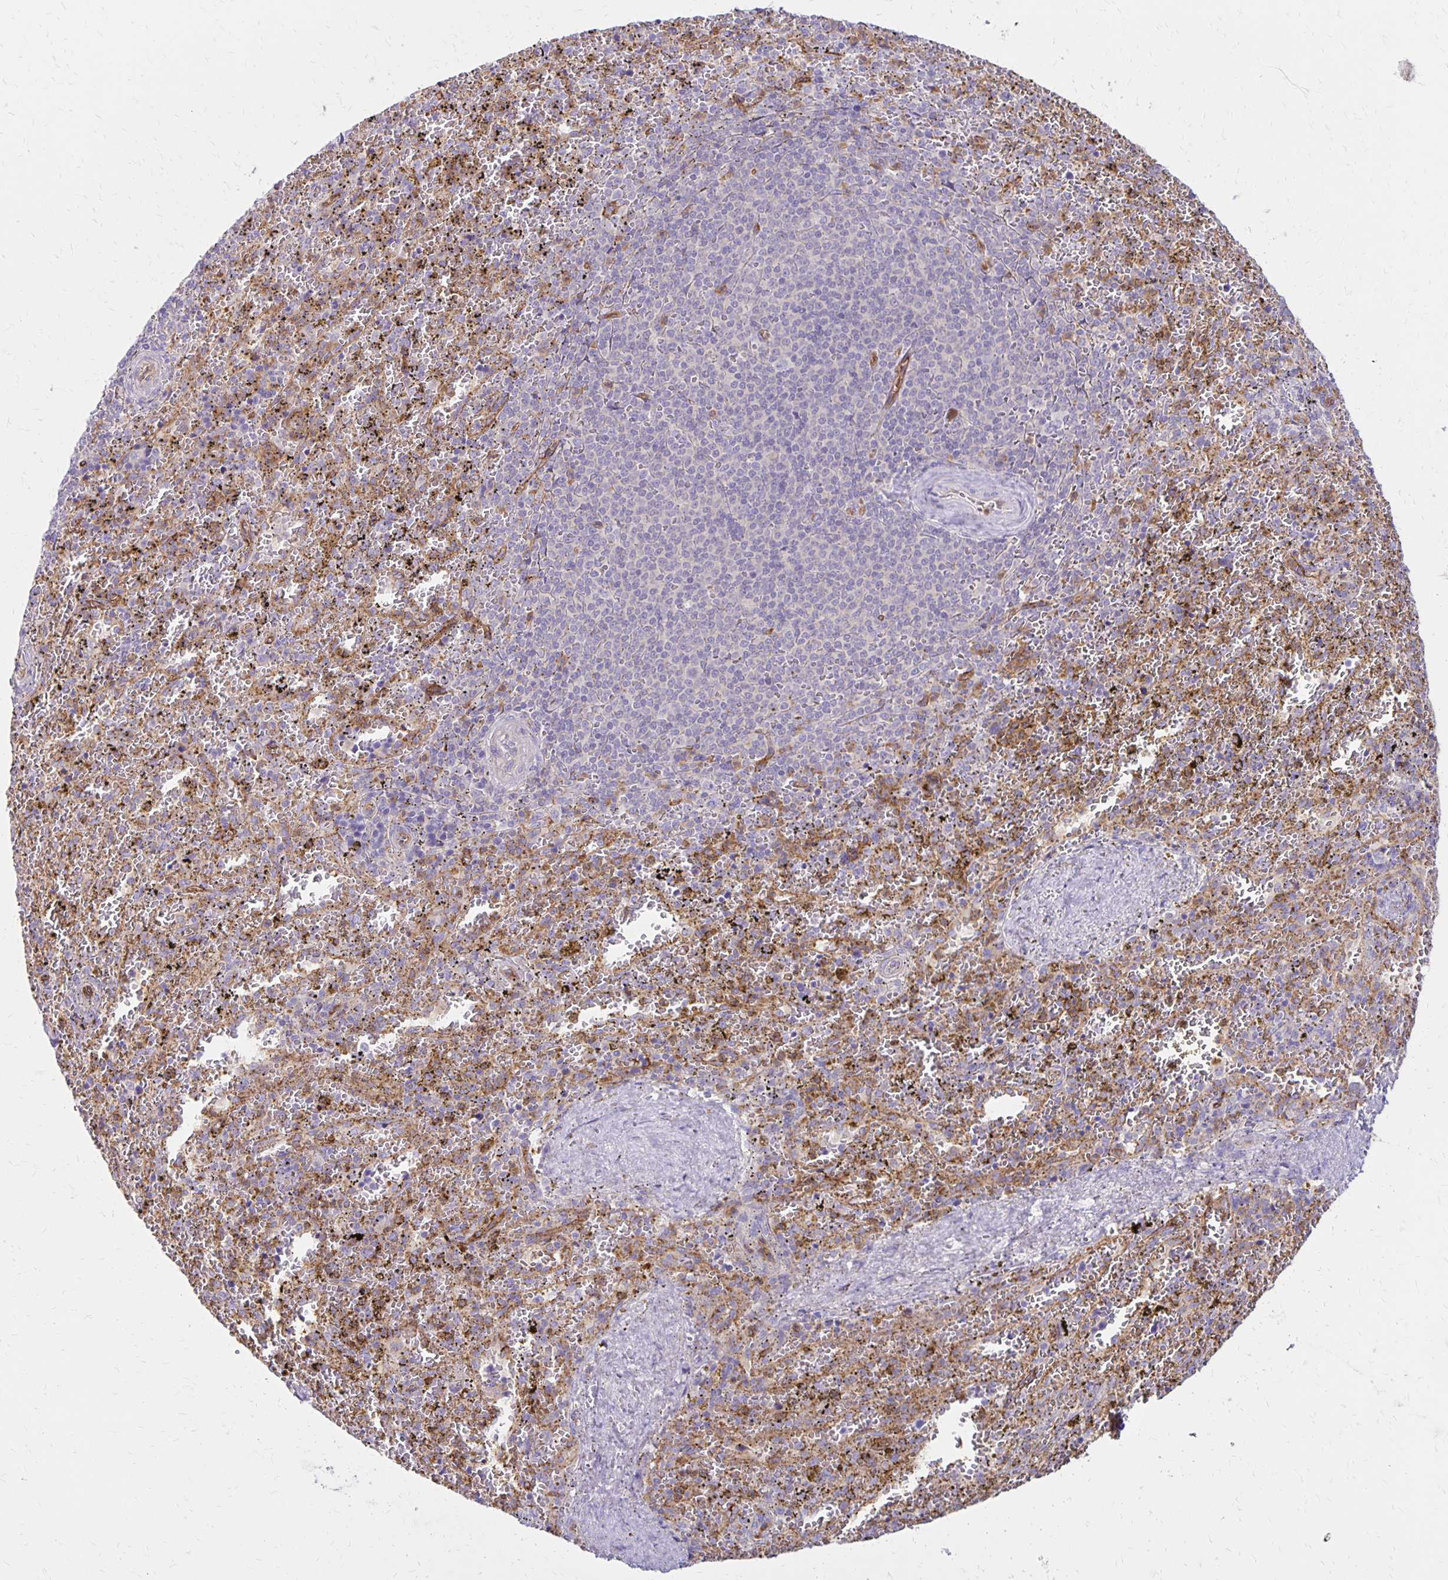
{"staining": {"intensity": "moderate", "quantity": "<25%", "location": "cytoplasmic/membranous"}, "tissue": "spleen", "cell_type": "Cells in red pulp", "image_type": "normal", "snomed": [{"axis": "morphology", "description": "Normal tissue, NOS"}, {"axis": "topography", "description": "Spleen"}], "caption": "The image reveals immunohistochemical staining of unremarkable spleen. There is moderate cytoplasmic/membranous positivity is present in about <25% of cells in red pulp.", "gene": "TTYH1", "patient": {"sex": "female", "age": 50}}